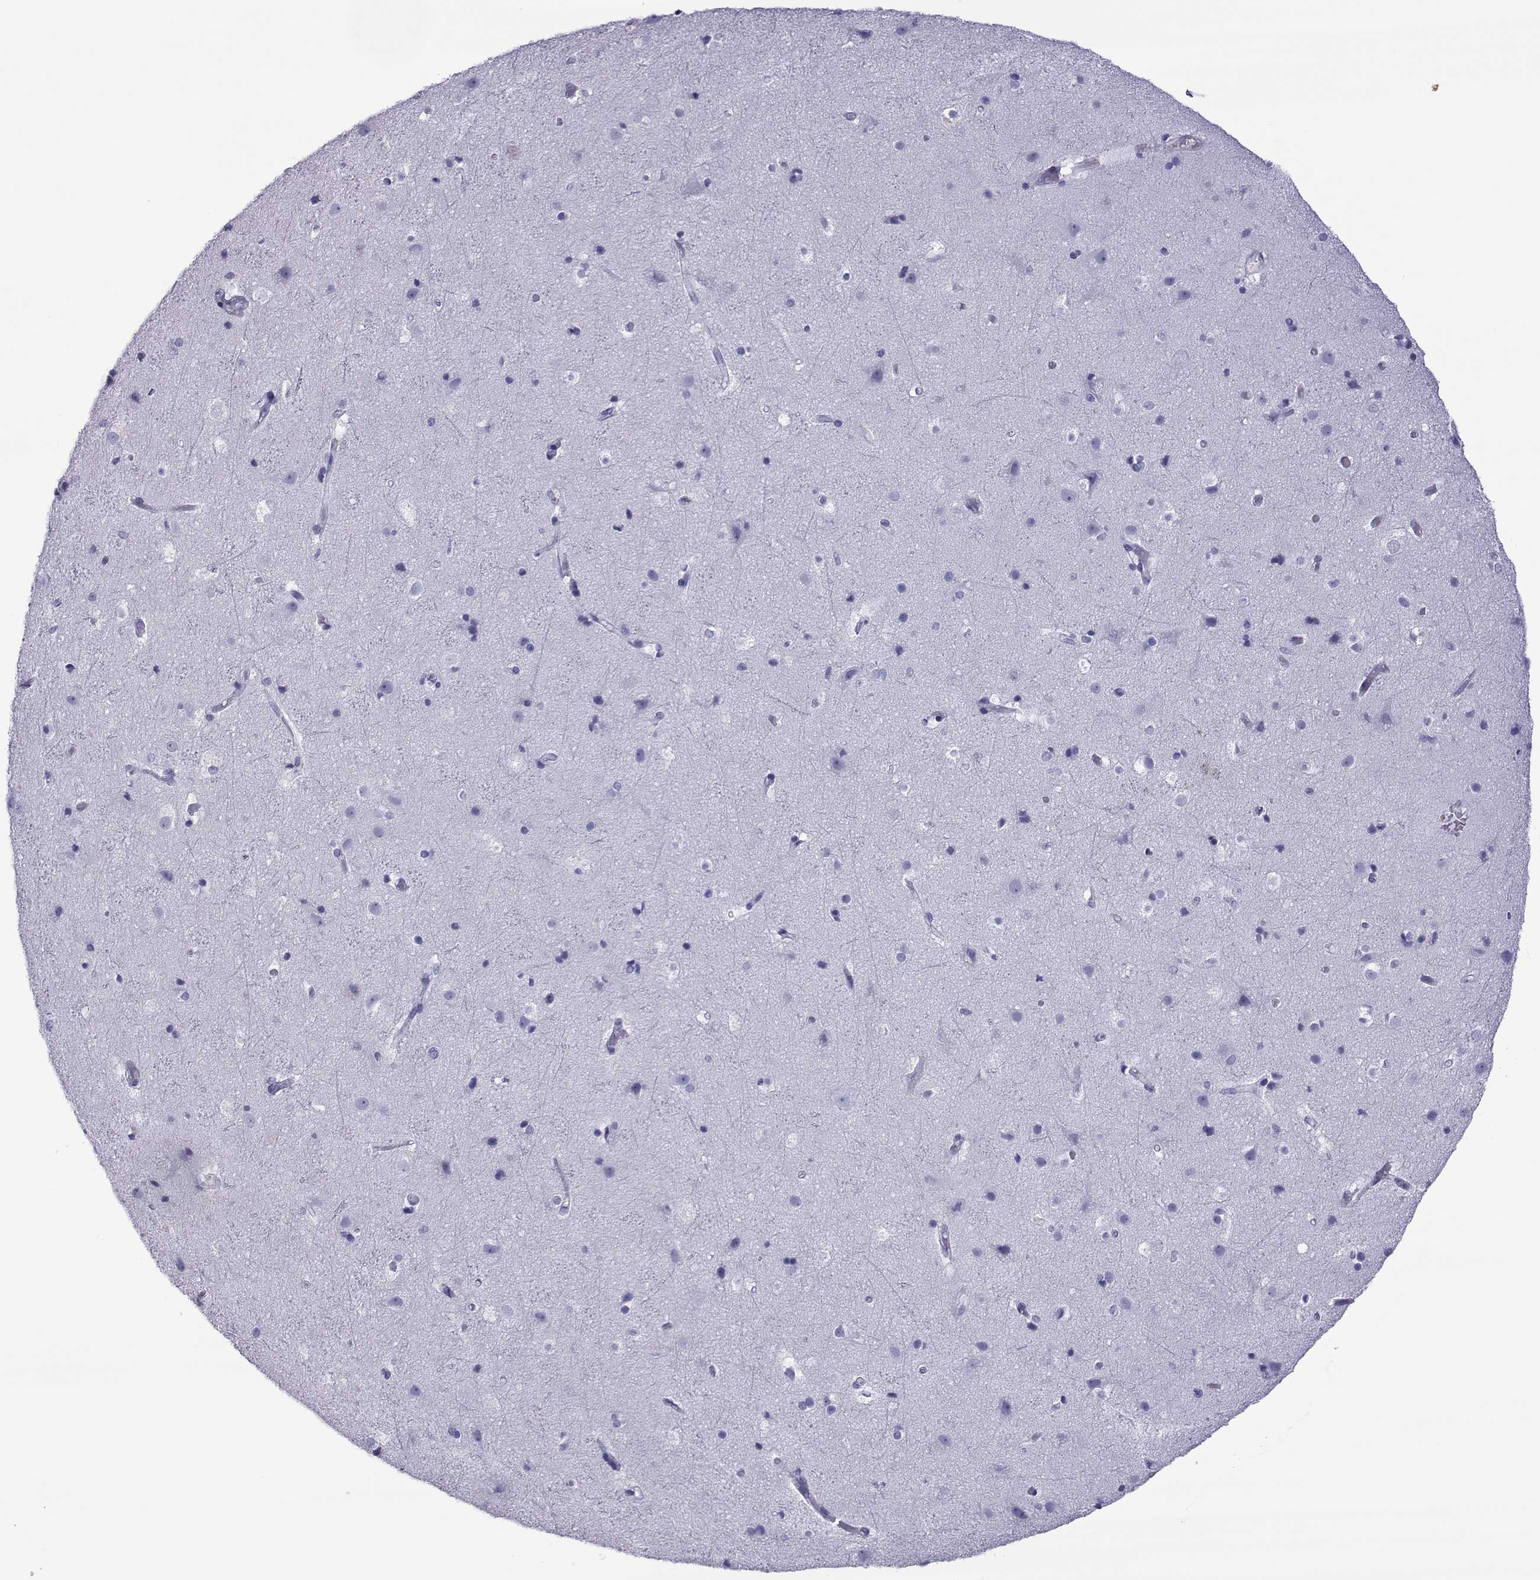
{"staining": {"intensity": "negative", "quantity": "none", "location": "none"}, "tissue": "cerebral cortex", "cell_type": "Endothelial cells", "image_type": "normal", "snomed": [{"axis": "morphology", "description": "Normal tissue, NOS"}, {"axis": "topography", "description": "Cerebral cortex"}], "caption": "Immunohistochemistry (IHC) histopathology image of benign human cerebral cortex stained for a protein (brown), which displays no positivity in endothelial cells. (Stains: DAB immunohistochemistry with hematoxylin counter stain, Microscopy: brightfield microscopy at high magnification).", "gene": "SPANXA1", "patient": {"sex": "female", "age": 52}}